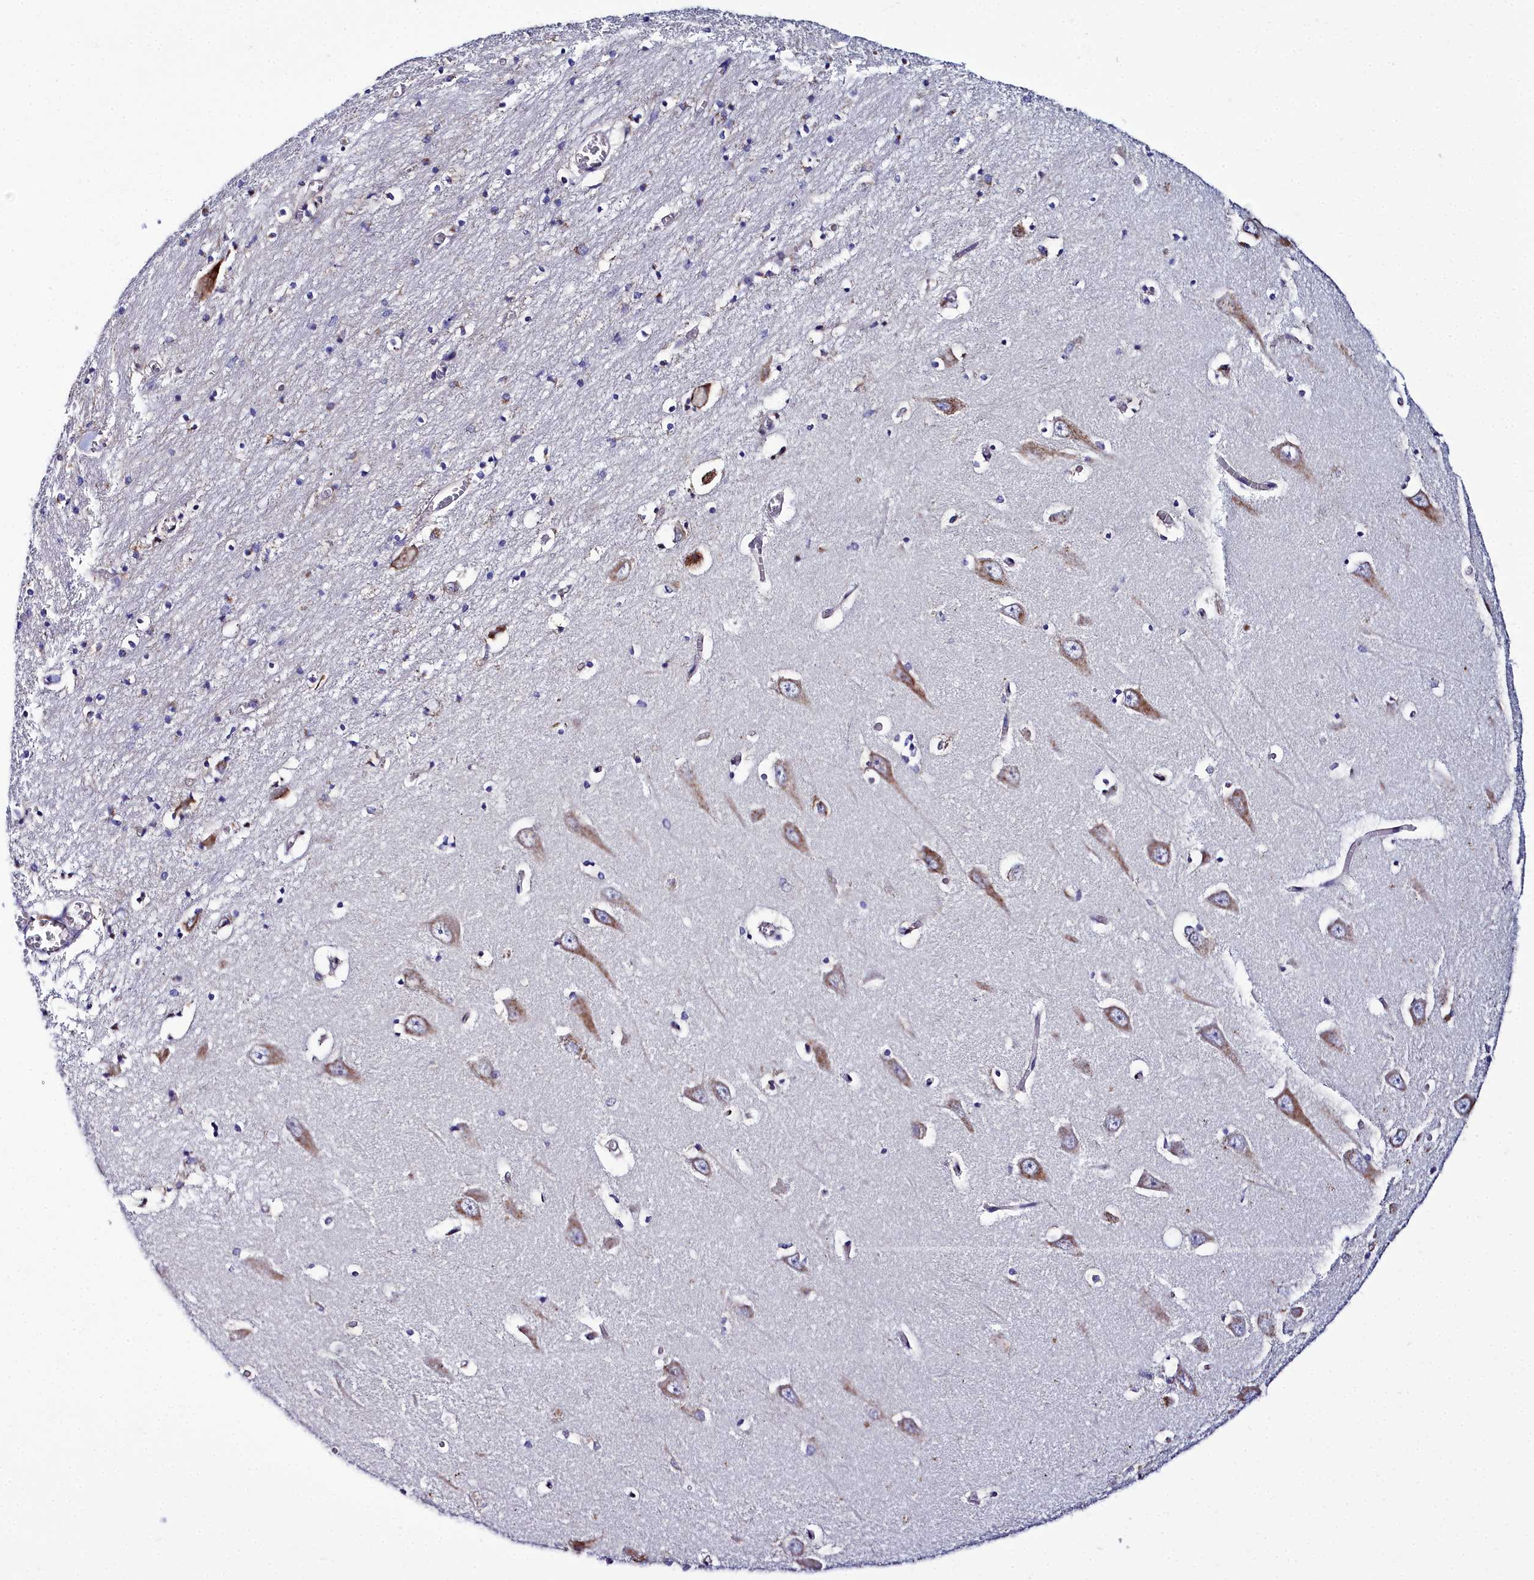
{"staining": {"intensity": "moderate", "quantity": "<25%", "location": "cytoplasmic/membranous"}, "tissue": "hippocampus", "cell_type": "Glial cells", "image_type": "normal", "snomed": [{"axis": "morphology", "description": "Normal tissue, NOS"}, {"axis": "topography", "description": "Hippocampus"}], "caption": "IHC staining of normal hippocampus, which exhibits low levels of moderate cytoplasmic/membranous staining in about <25% of glial cells indicating moderate cytoplasmic/membranous protein staining. The staining was performed using DAB (3,3'-diaminobenzidine) (brown) for protein detection and nuclei were counterstained in hematoxylin (blue).", "gene": "ELAPOR2", "patient": {"sex": "male", "age": 70}}